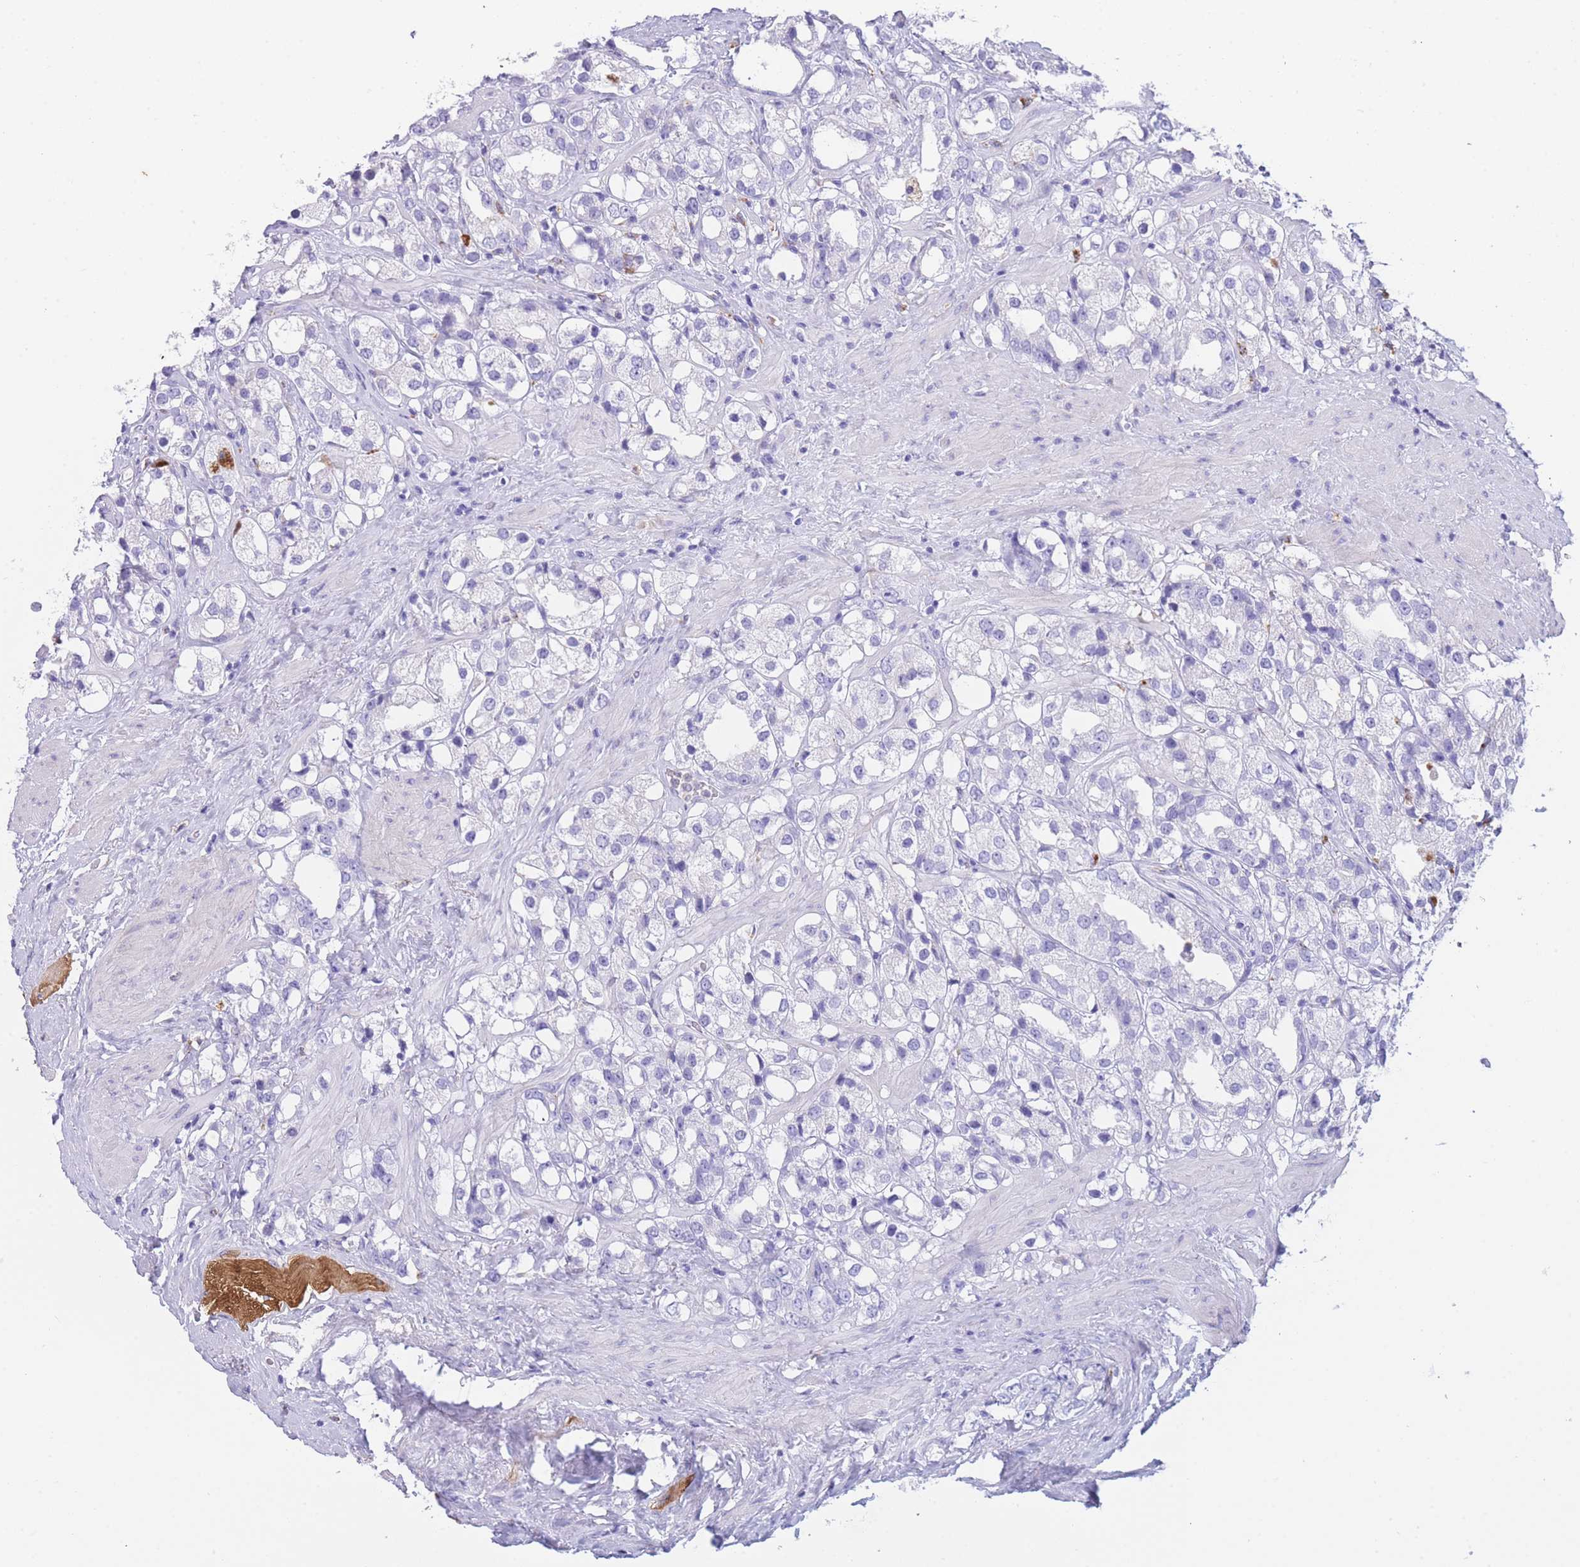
{"staining": {"intensity": "negative", "quantity": "none", "location": "none"}, "tissue": "prostate cancer", "cell_type": "Tumor cells", "image_type": "cancer", "snomed": [{"axis": "morphology", "description": "Adenocarcinoma, NOS"}, {"axis": "topography", "description": "Prostate"}], "caption": "Immunohistochemical staining of human prostate cancer (adenocarcinoma) shows no significant staining in tumor cells. Brightfield microscopy of IHC stained with DAB (brown) and hematoxylin (blue), captured at high magnification.", "gene": "PLBD1", "patient": {"sex": "male", "age": 79}}